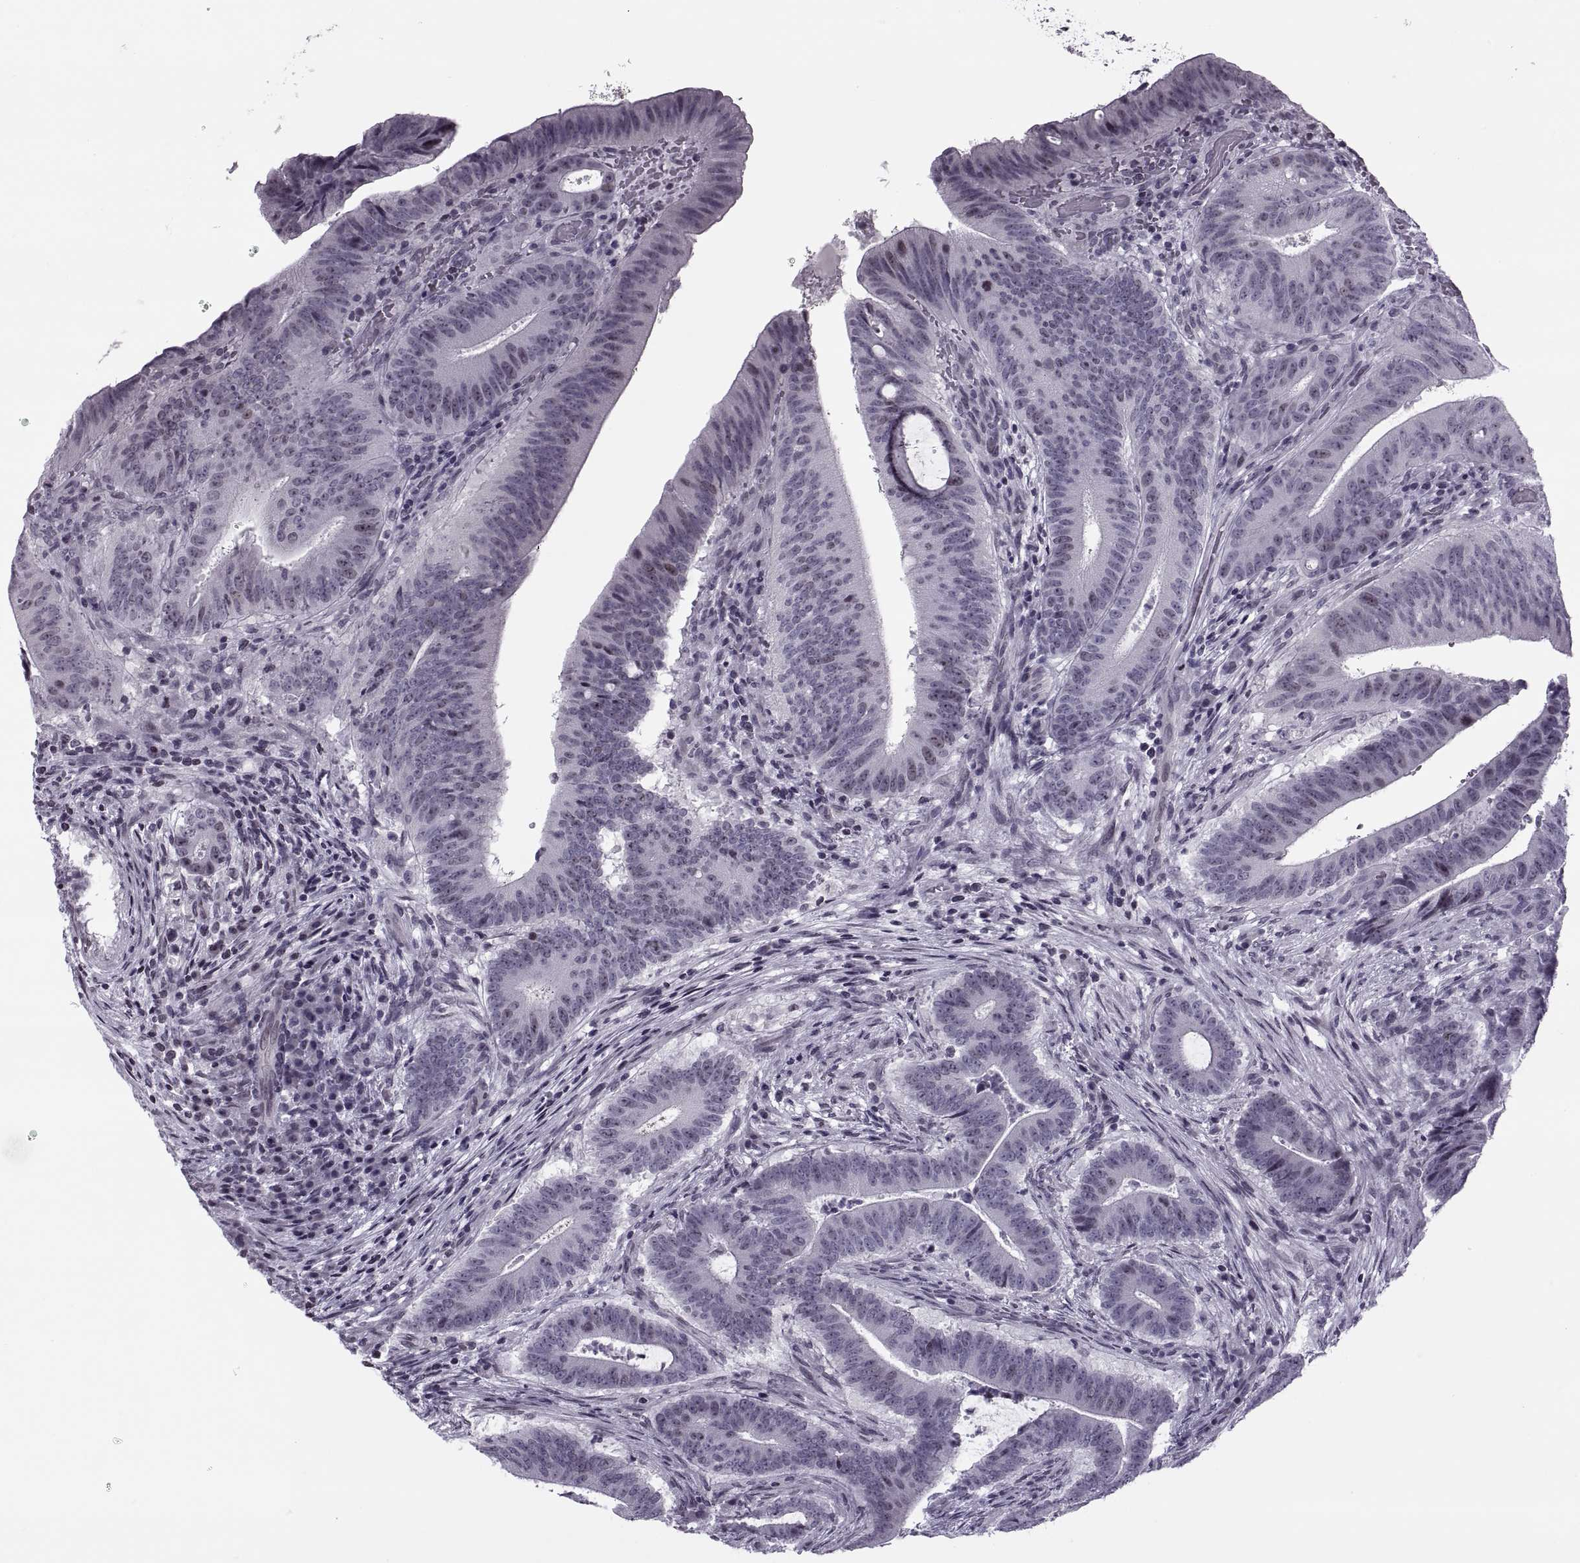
{"staining": {"intensity": "negative", "quantity": "none", "location": "none"}, "tissue": "colorectal cancer", "cell_type": "Tumor cells", "image_type": "cancer", "snomed": [{"axis": "morphology", "description": "Adenocarcinoma, NOS"}, {"axis": "topography", "description": "Colon"}], "caption": "Human colorectal cancer stained for a protein using immunohistochemistry (IHC) displays no positivity in tumor cells.", "gene": "H1-8", "patient": {"sex": "female", "age": 43}}